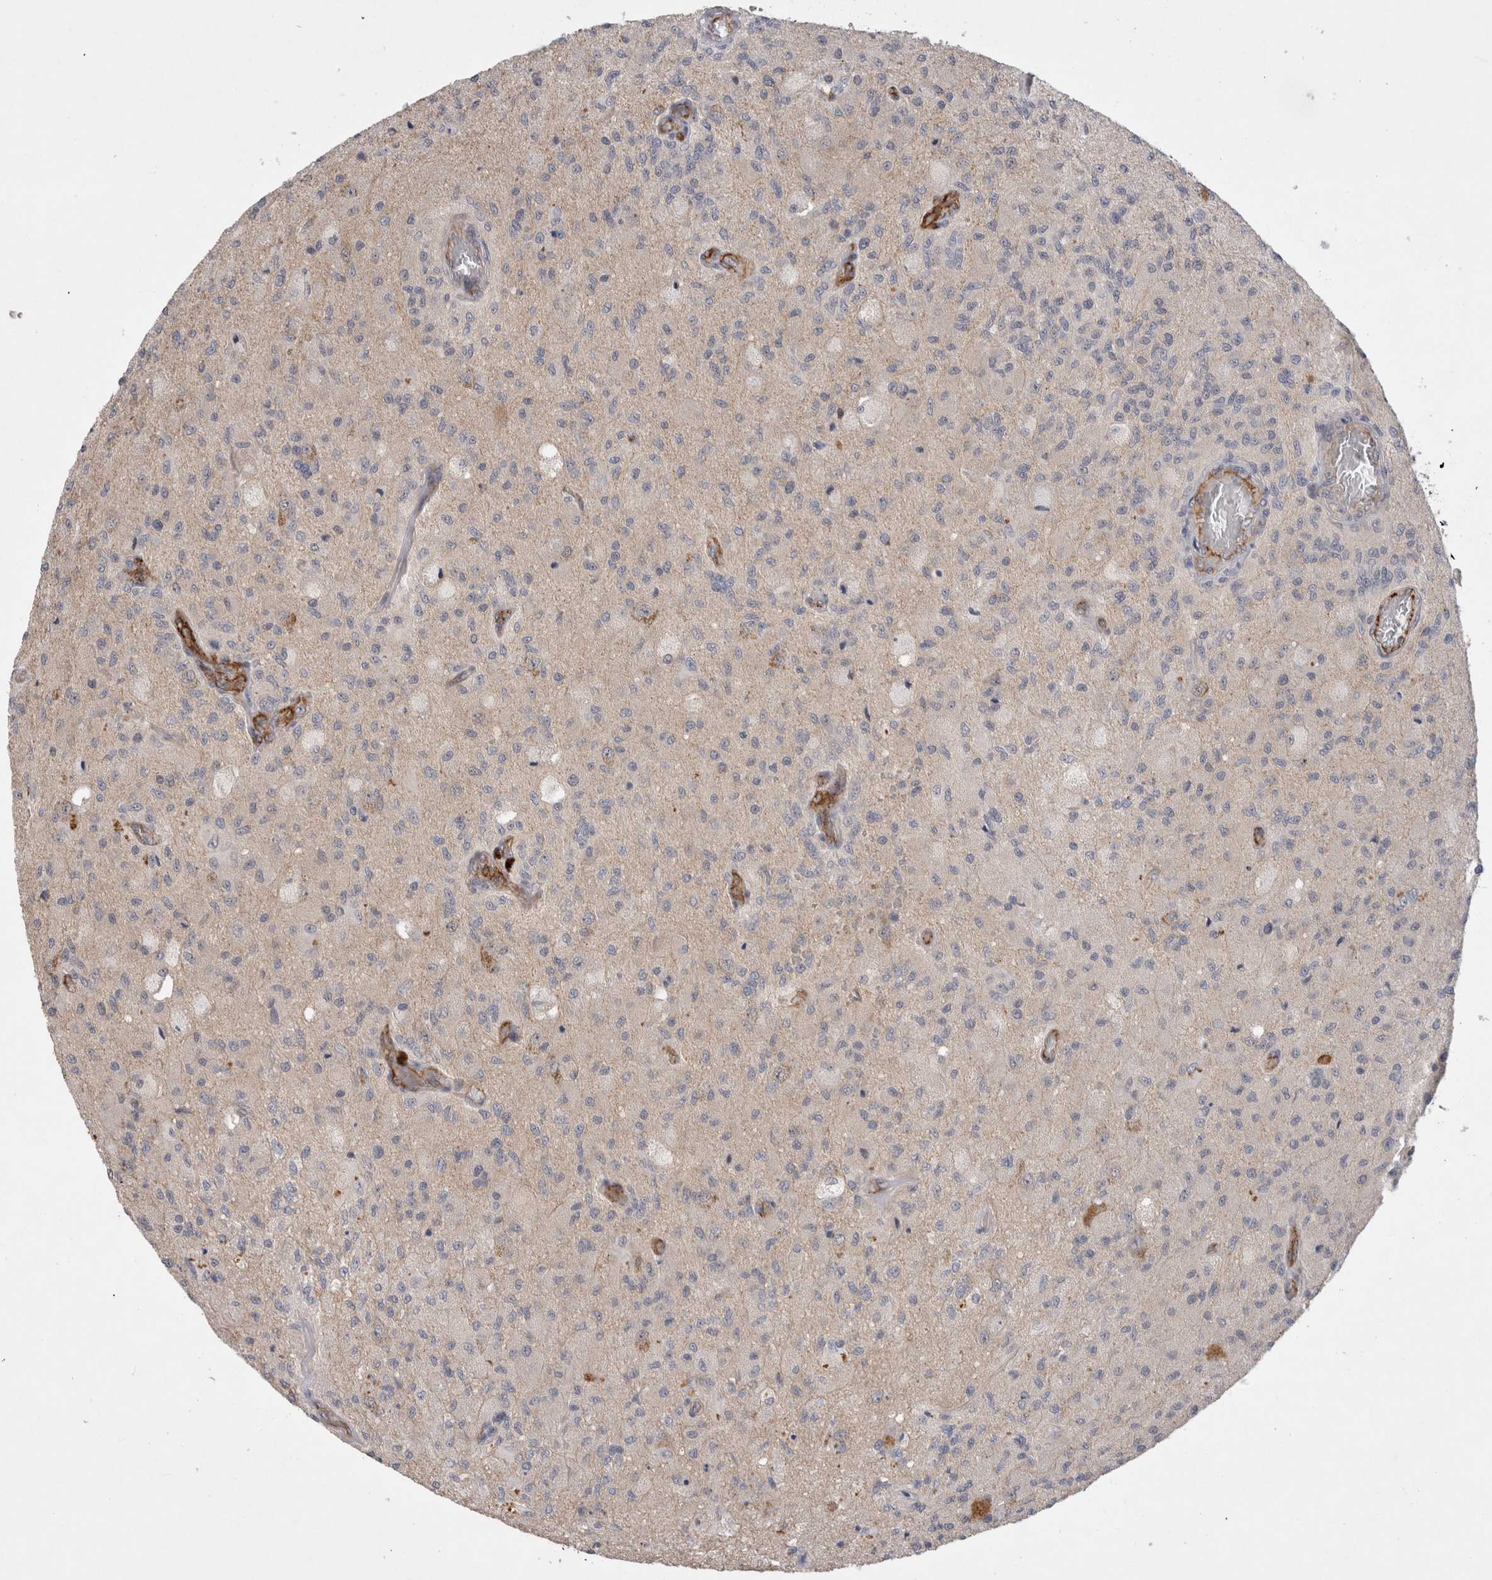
{"staining": {"intensity": "negative", "quantity": "none", "location": "none"}, "tissue": "glioma", "cell_type": "Tumor cells", "image_type": "cancer", "snomed": [{"axis": "morphology", "description": "Normal tissue, NOS"}, {"axis": "morphology", "description": "Glioma, malignant, High grade"}, {"axis": "topography", "description": "Cerebral cortex"}], "caption": "The photomicrograph reveals no staining of tumor cells in high-grade glioma (malignant).", "gene": "CERS3", "patient": {"sex": "male", "age": 77}}